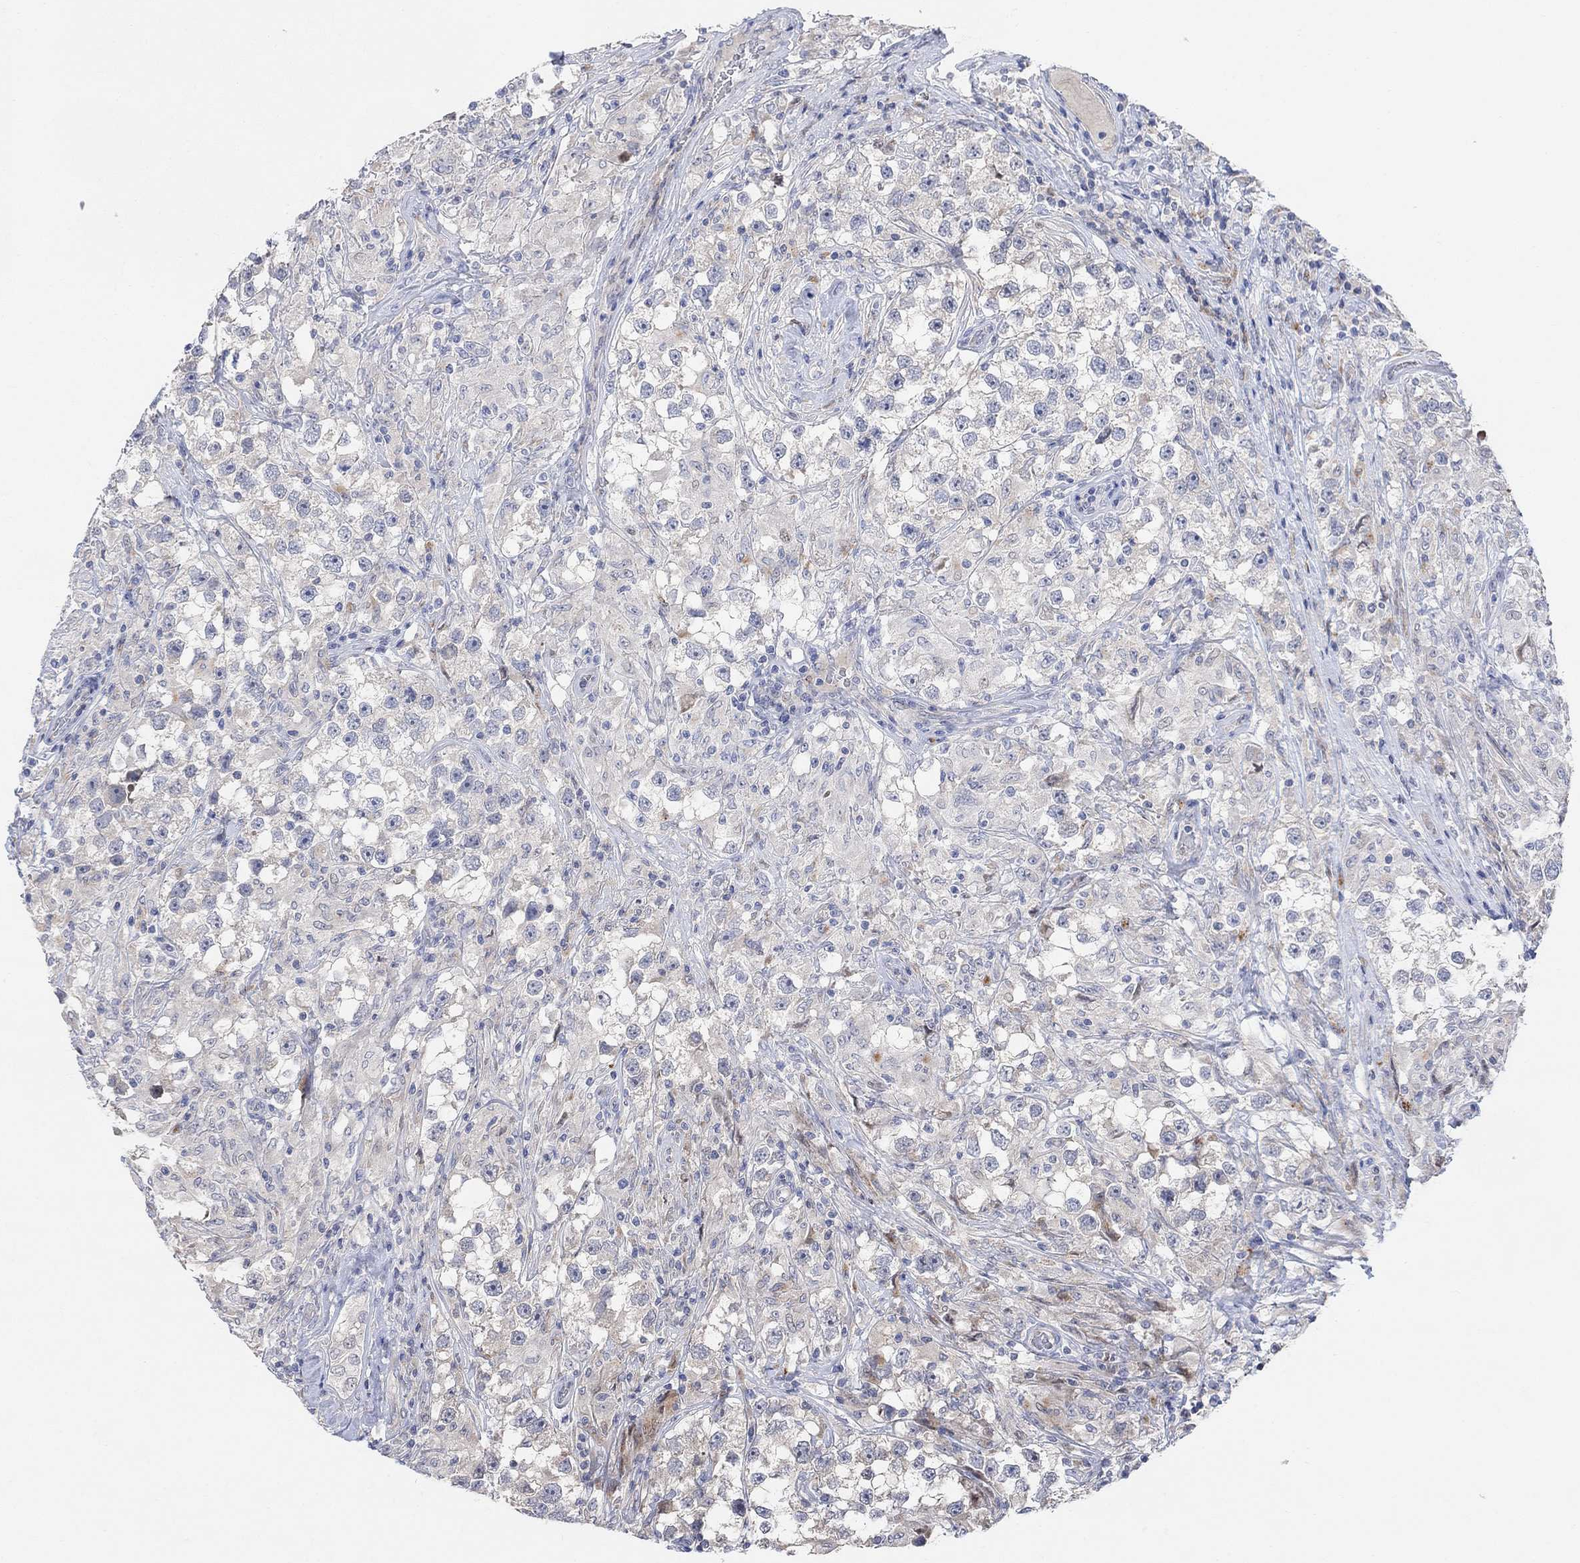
{"staining": {"intensity": "negative", "quantity": "none", "location": "none"}, "tissue": "testis cancer", "cell_type": "Tumor cells", "image_type": "cancer", "snomed": [{"axis": "morphology", "description": "Seminoma, NOS"}, {"axis": "topography", "description": "Testis"}], "caption": "Tumor cells are negative for protein expression in human testis seminoma.", "gene": "CNTF", "patient": {"sex": "male", "age": 46}}